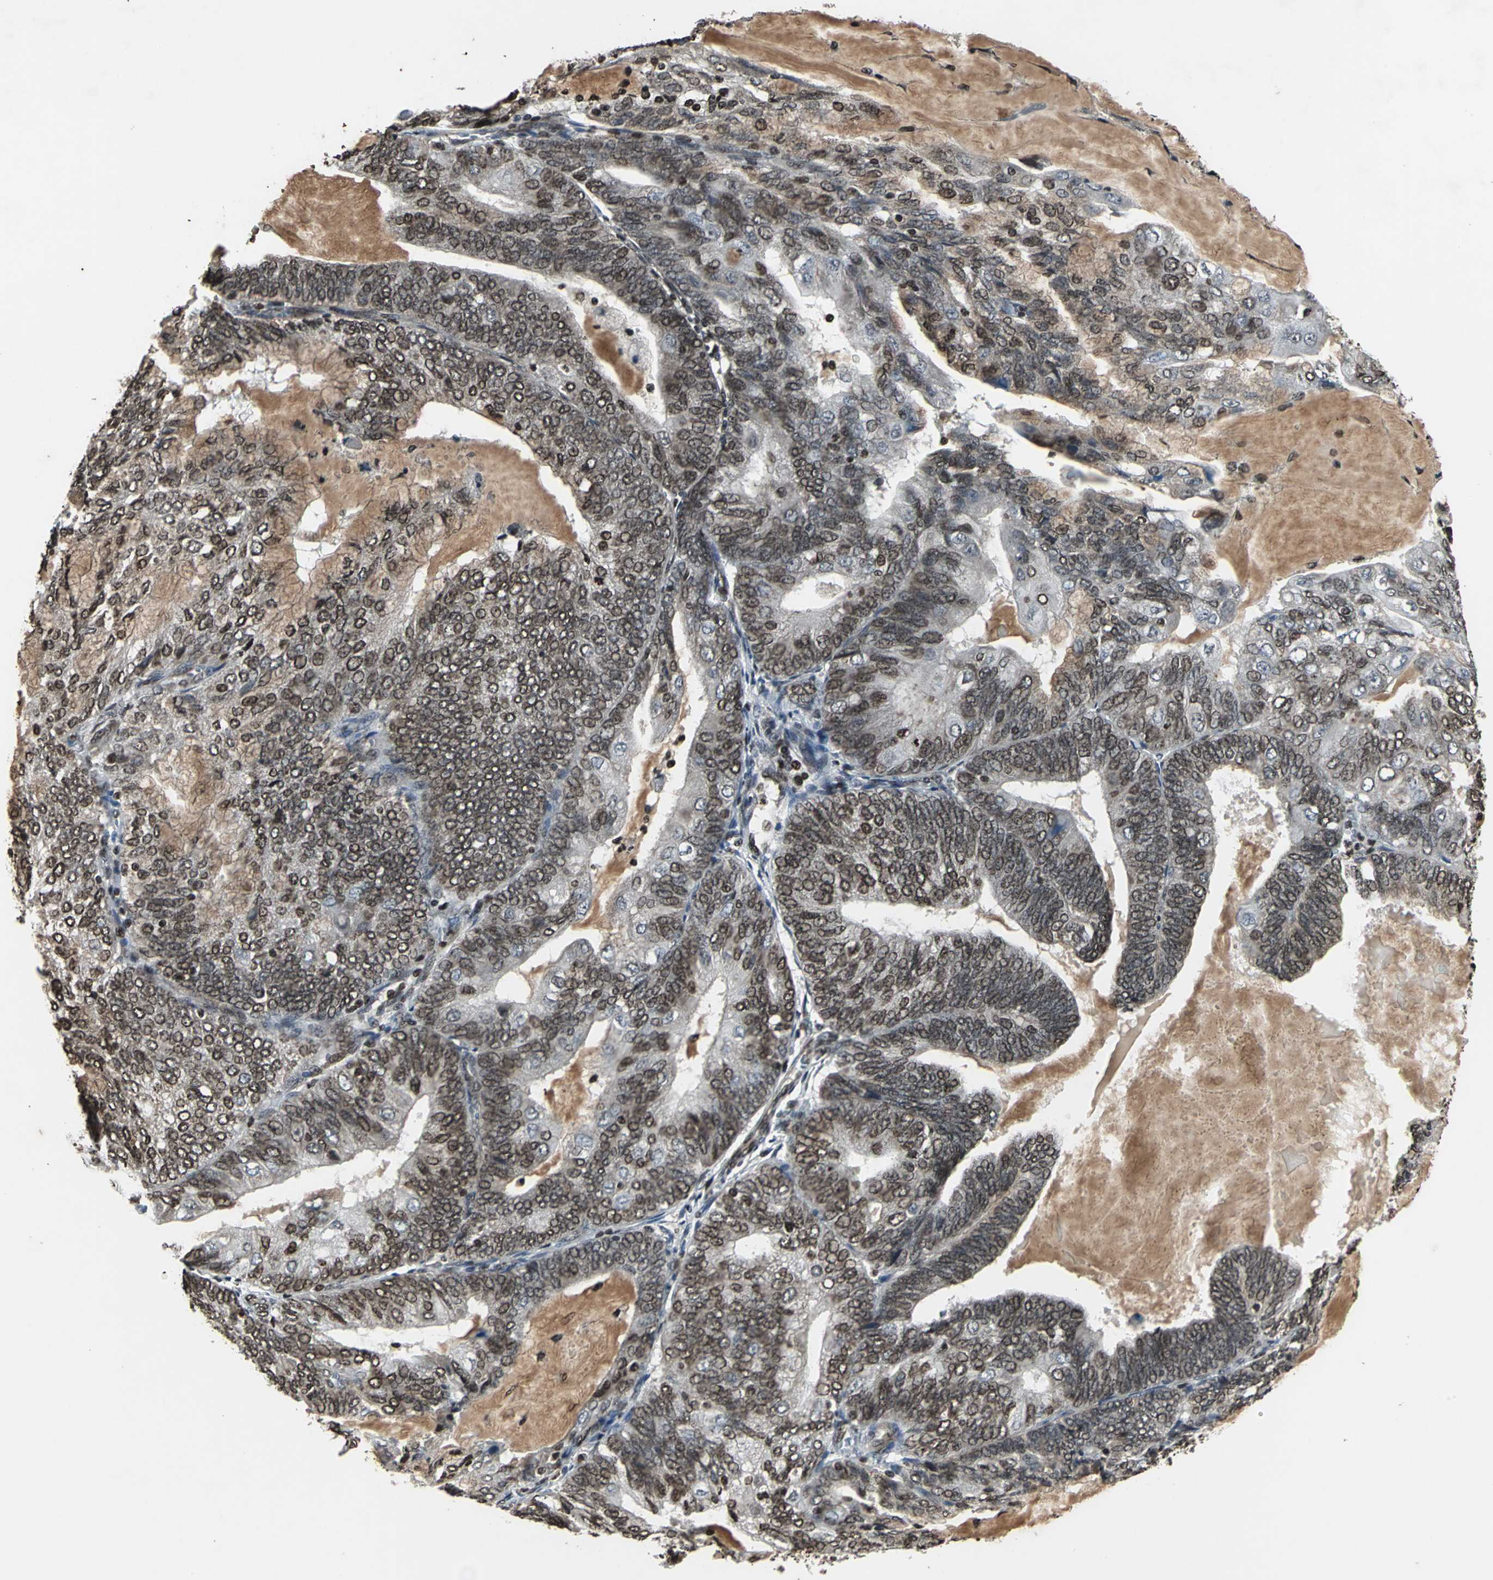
{"staining": {"intensity": "moderate", "quantity": ">75%", "location": "cytoplasmic/membranous,nuclear"}, "tissue": "endometrial cancer", "cell_type": "Tumor cells", "image_type": "cancer", "snomed": [{"axis": "morphology", "description": "Adenocarcinoma, NOS"}, {"axis": "topography", "description": "Endometrium"}], "caption": "Brown immunohistochemical staining in adenocarcinoma (endometrial) demonstrates moderate cytoplasmic/membranous and nuclear expression in about >75% of tumor cells.", "gene": "AHR", "patient": {"sex": "female", "age": 81}}